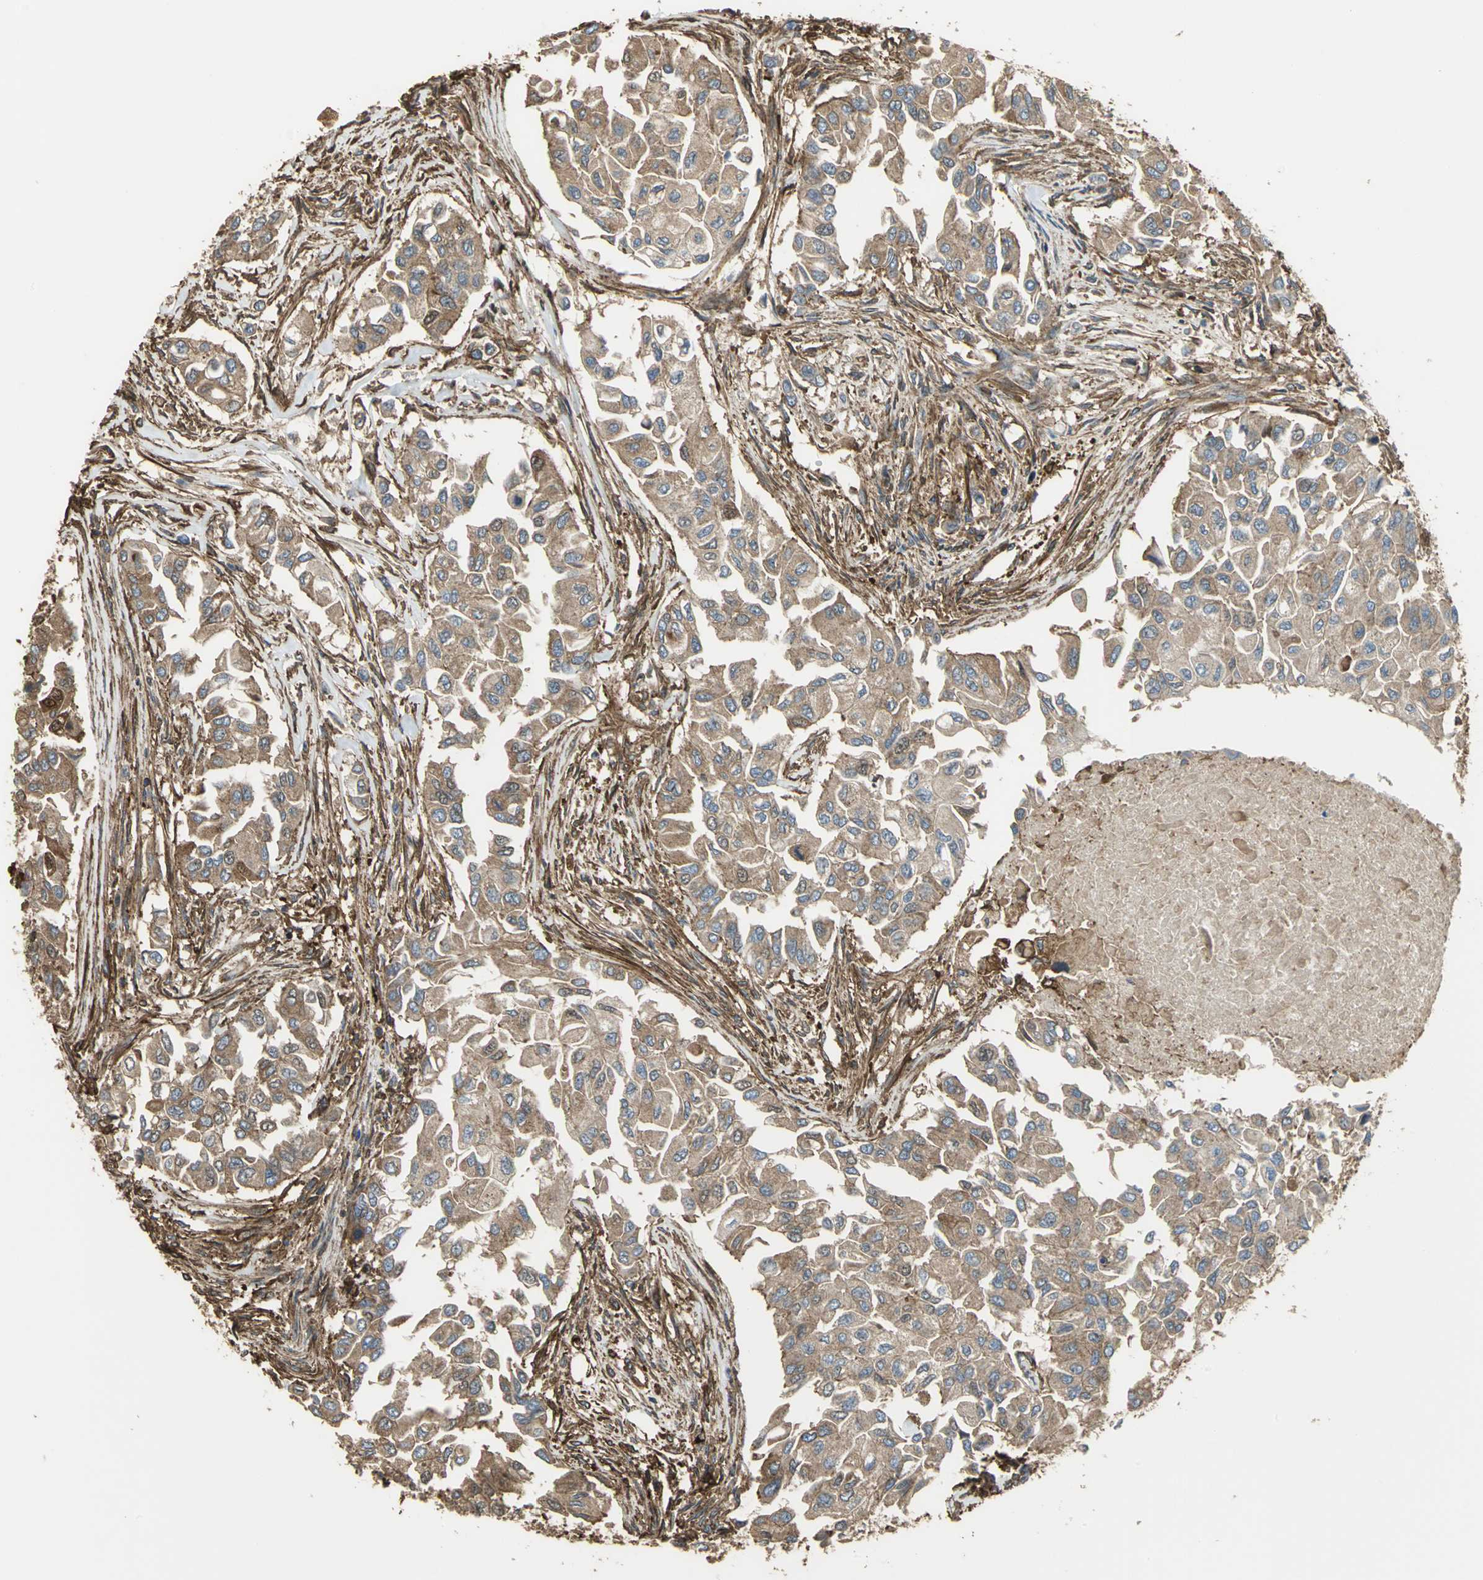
{"staining": {"intensity": "weak", "quantity": ">75%", "location": "cytoplasmic/membranous"}, "tissue": "breast cancer", "cell_type": "Tumor cells", "image_type": "cancer", "snomed": [{"axis": "morphology", "description": "Normal tissue, NOS"}, {"axis": "morphology", "description": "Duct carcinoma"}, {"axis": "topography", "description": "Breast"}], "caption": "Tumor cells demonstrate weak cytoplasmic/membranous staining in about >75% of cells in breast cancer (infiltrating ductal carcinoma).", "gene": "TLN1", "patient": {"sex": "female", "age": 49}}